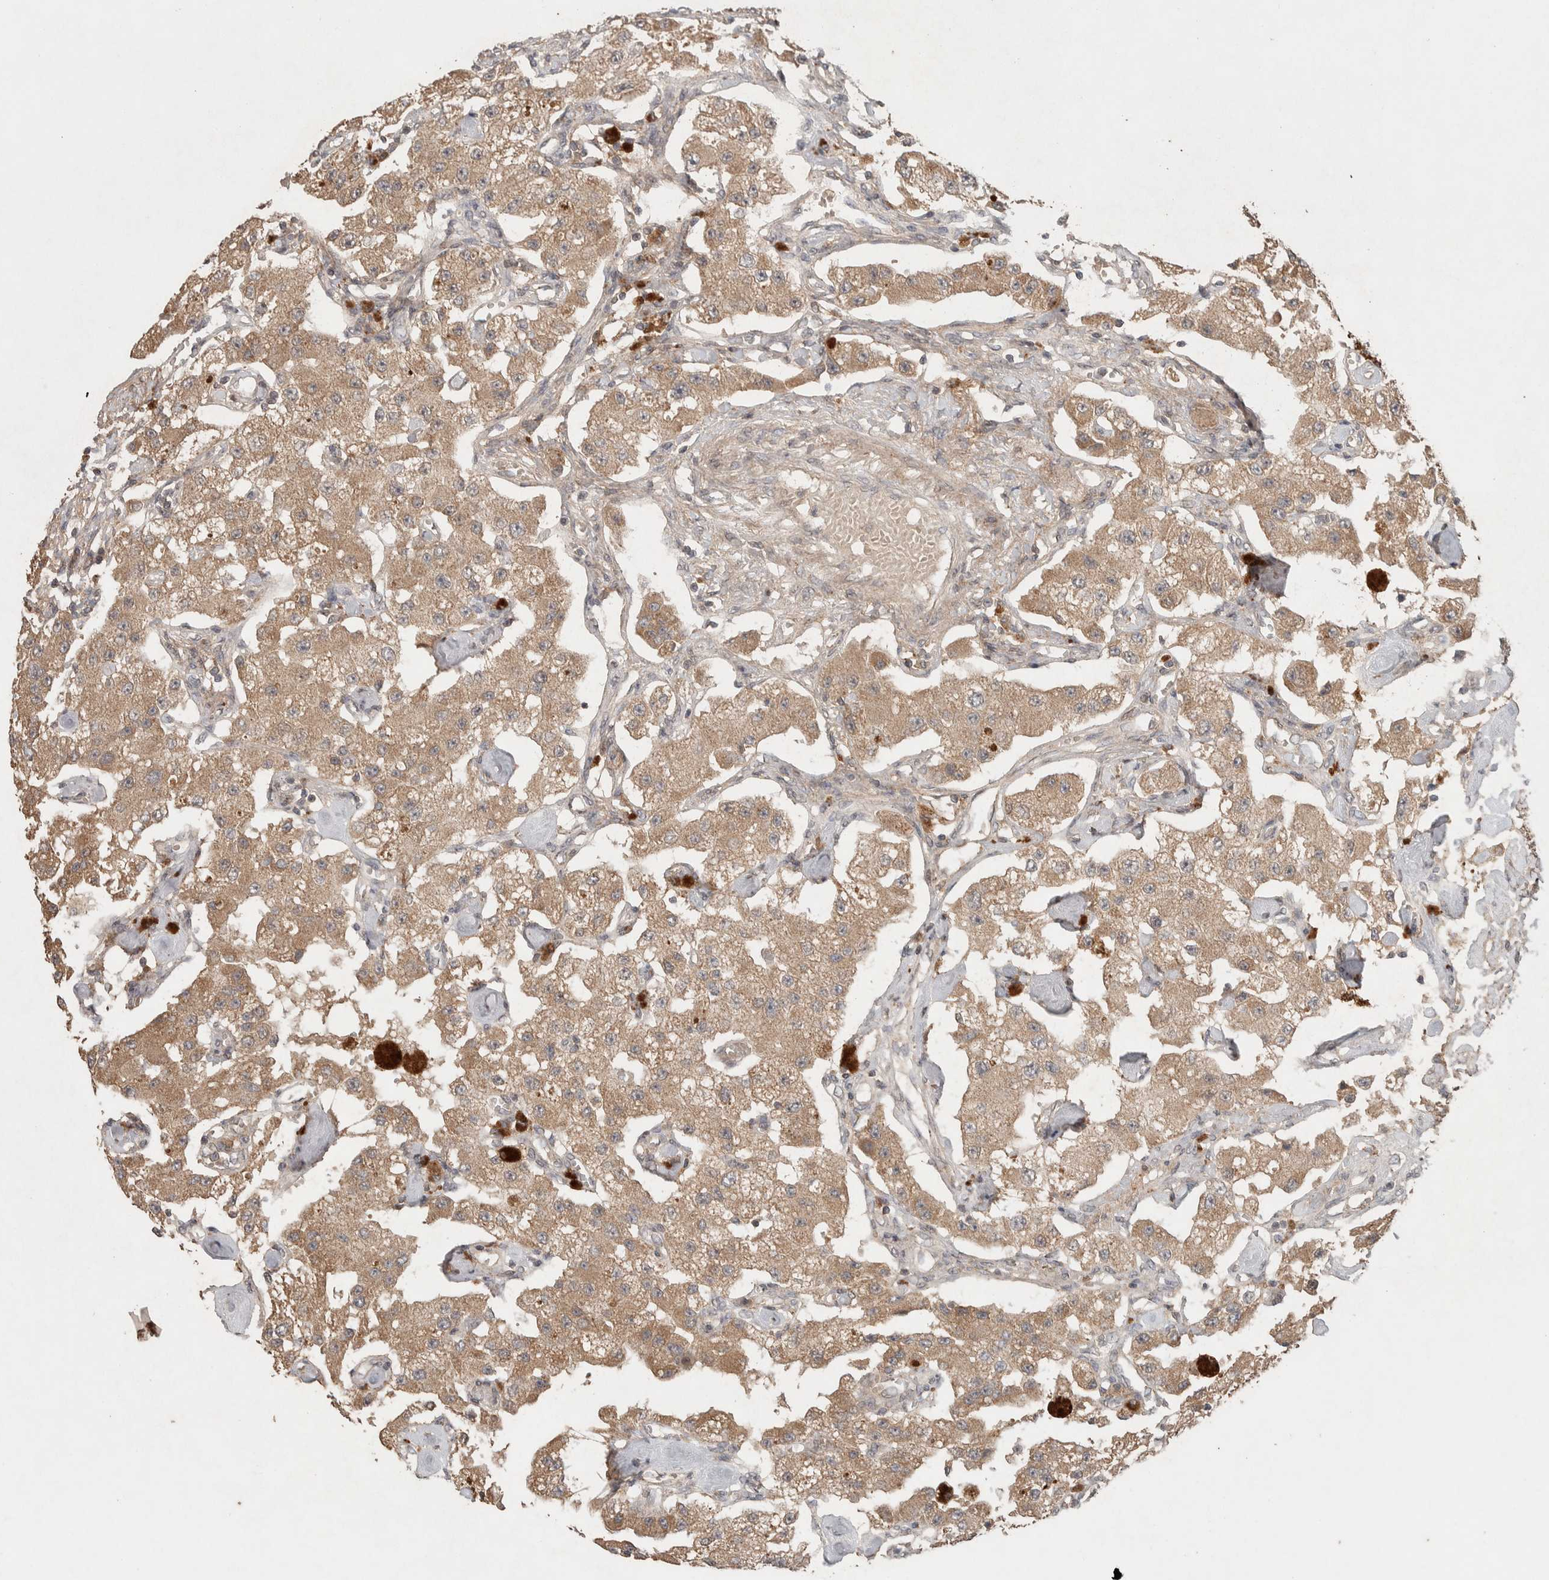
{"staining": {"intensity": "moderate", "quantity": ">75%", "location": "cytoplasmic/membranous"}, "tissue": "carcinoid", "cell_type": "Tumor cells", "image_type": "cancer", "snomed": [{"axis": "morphology", "description": "Carcinoid, malignant, NOS"}, {"axis": "topography", "description": "Pancreas"}], "caption": "Protein staining reveals moderate cytoplasmic/membranous positivity in about >75% of tumor cells in carcinoid (malignant).", "gene": "KCNJ5", "patient": {"sex": "male", "age": 41}}